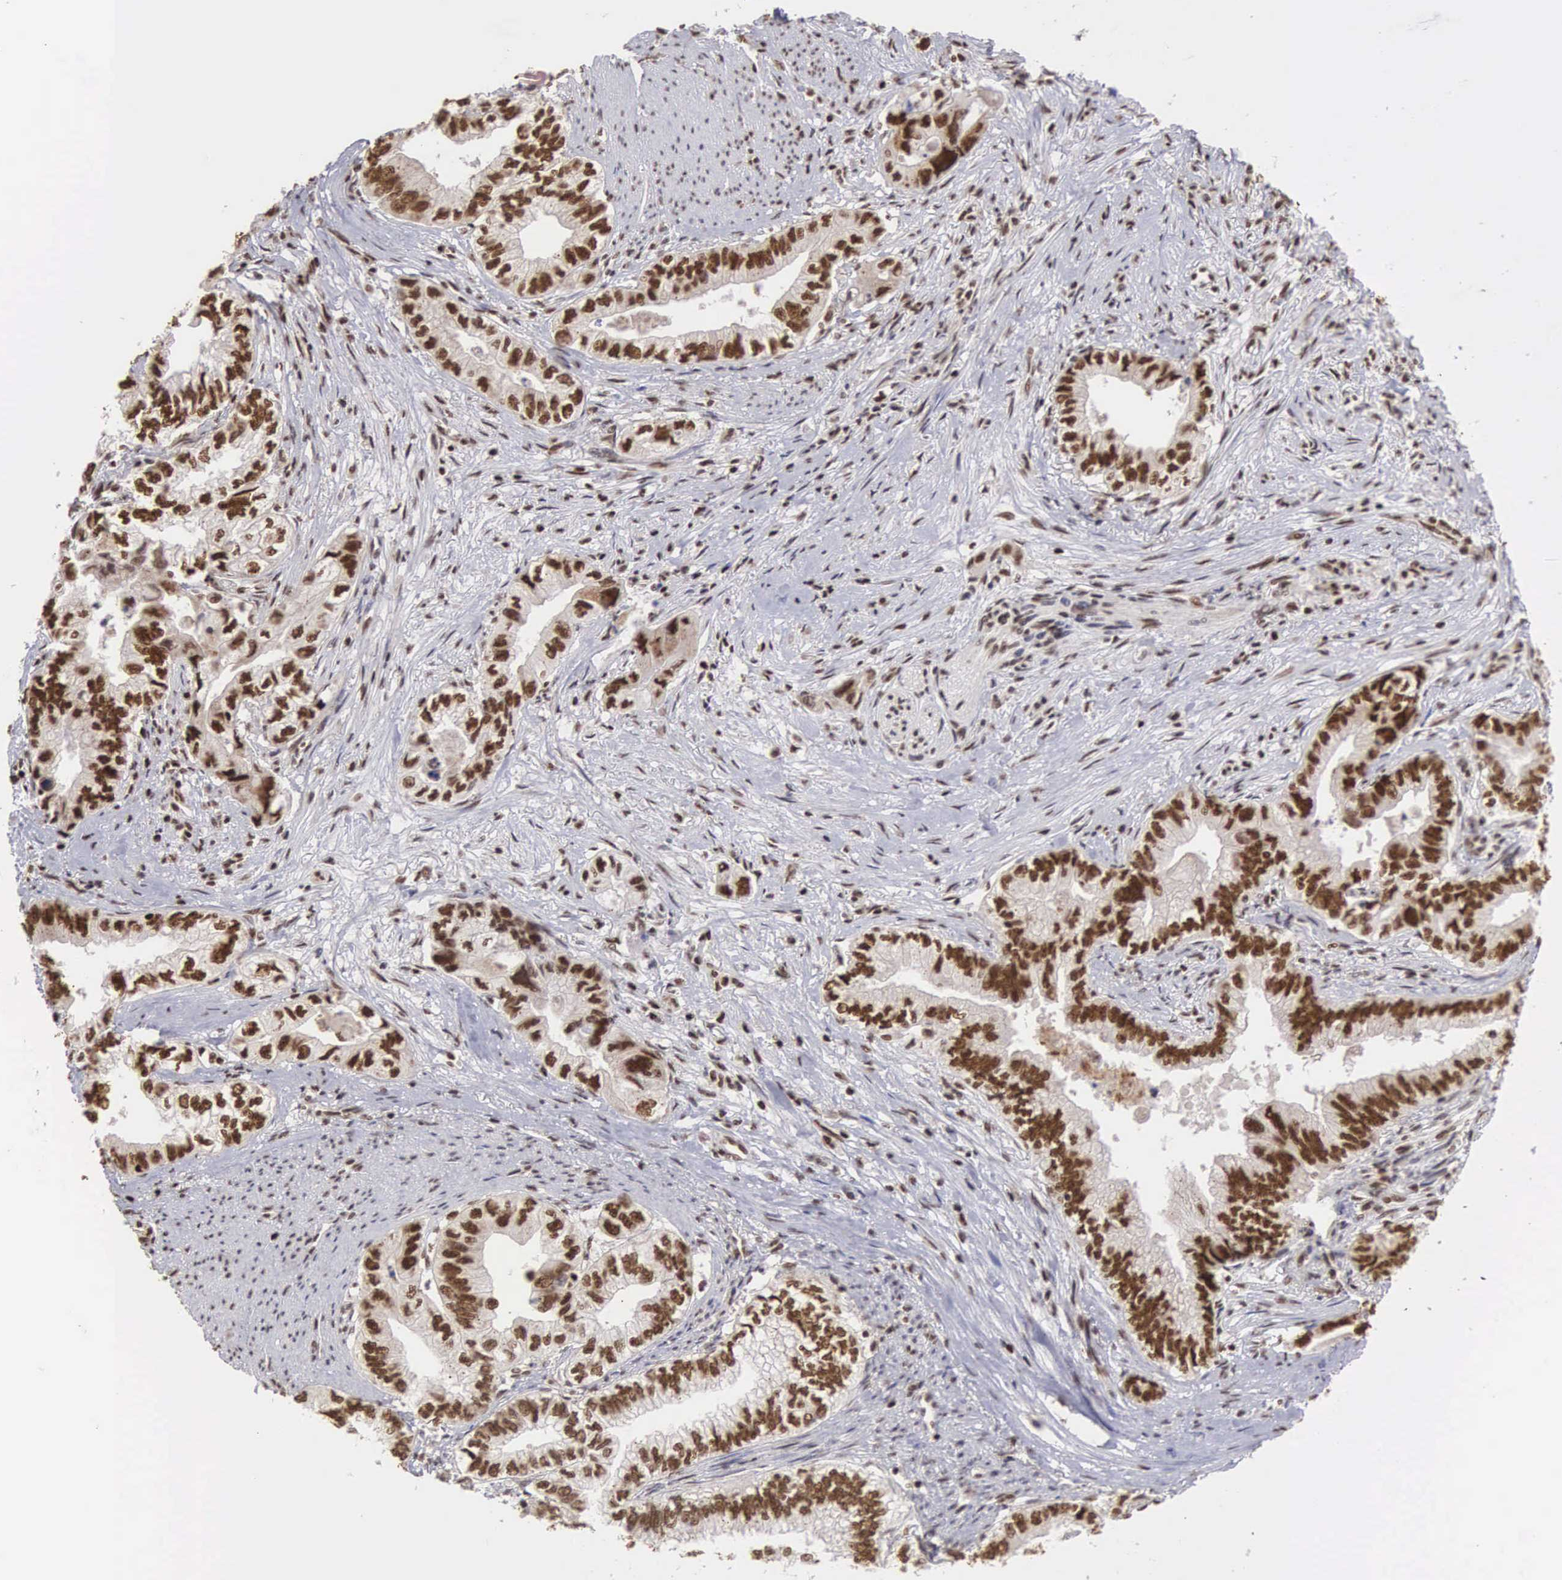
{"staining": {"intensity": "strong", "quantity": ">75%", "location": "nuclear"}, "tissue": "pancreatic cancer", "cell_type": "Tumor cells", "image_type": "cancer", "snomed": [{"axis": "morphology", "description": "Adenocarcinoma, NOS"}, {"axis": "topography", "description": "Pancreas"}, {"axis": "topography", "description": "Stomach, upper"}], "caption": "Brown immunohistochemical staining in pancreatic cancer shows strong nuclear expression in about >75% of tumor cells.", "gene": "HTATSF1", "patient": {"sex": "male", "age": 77}}